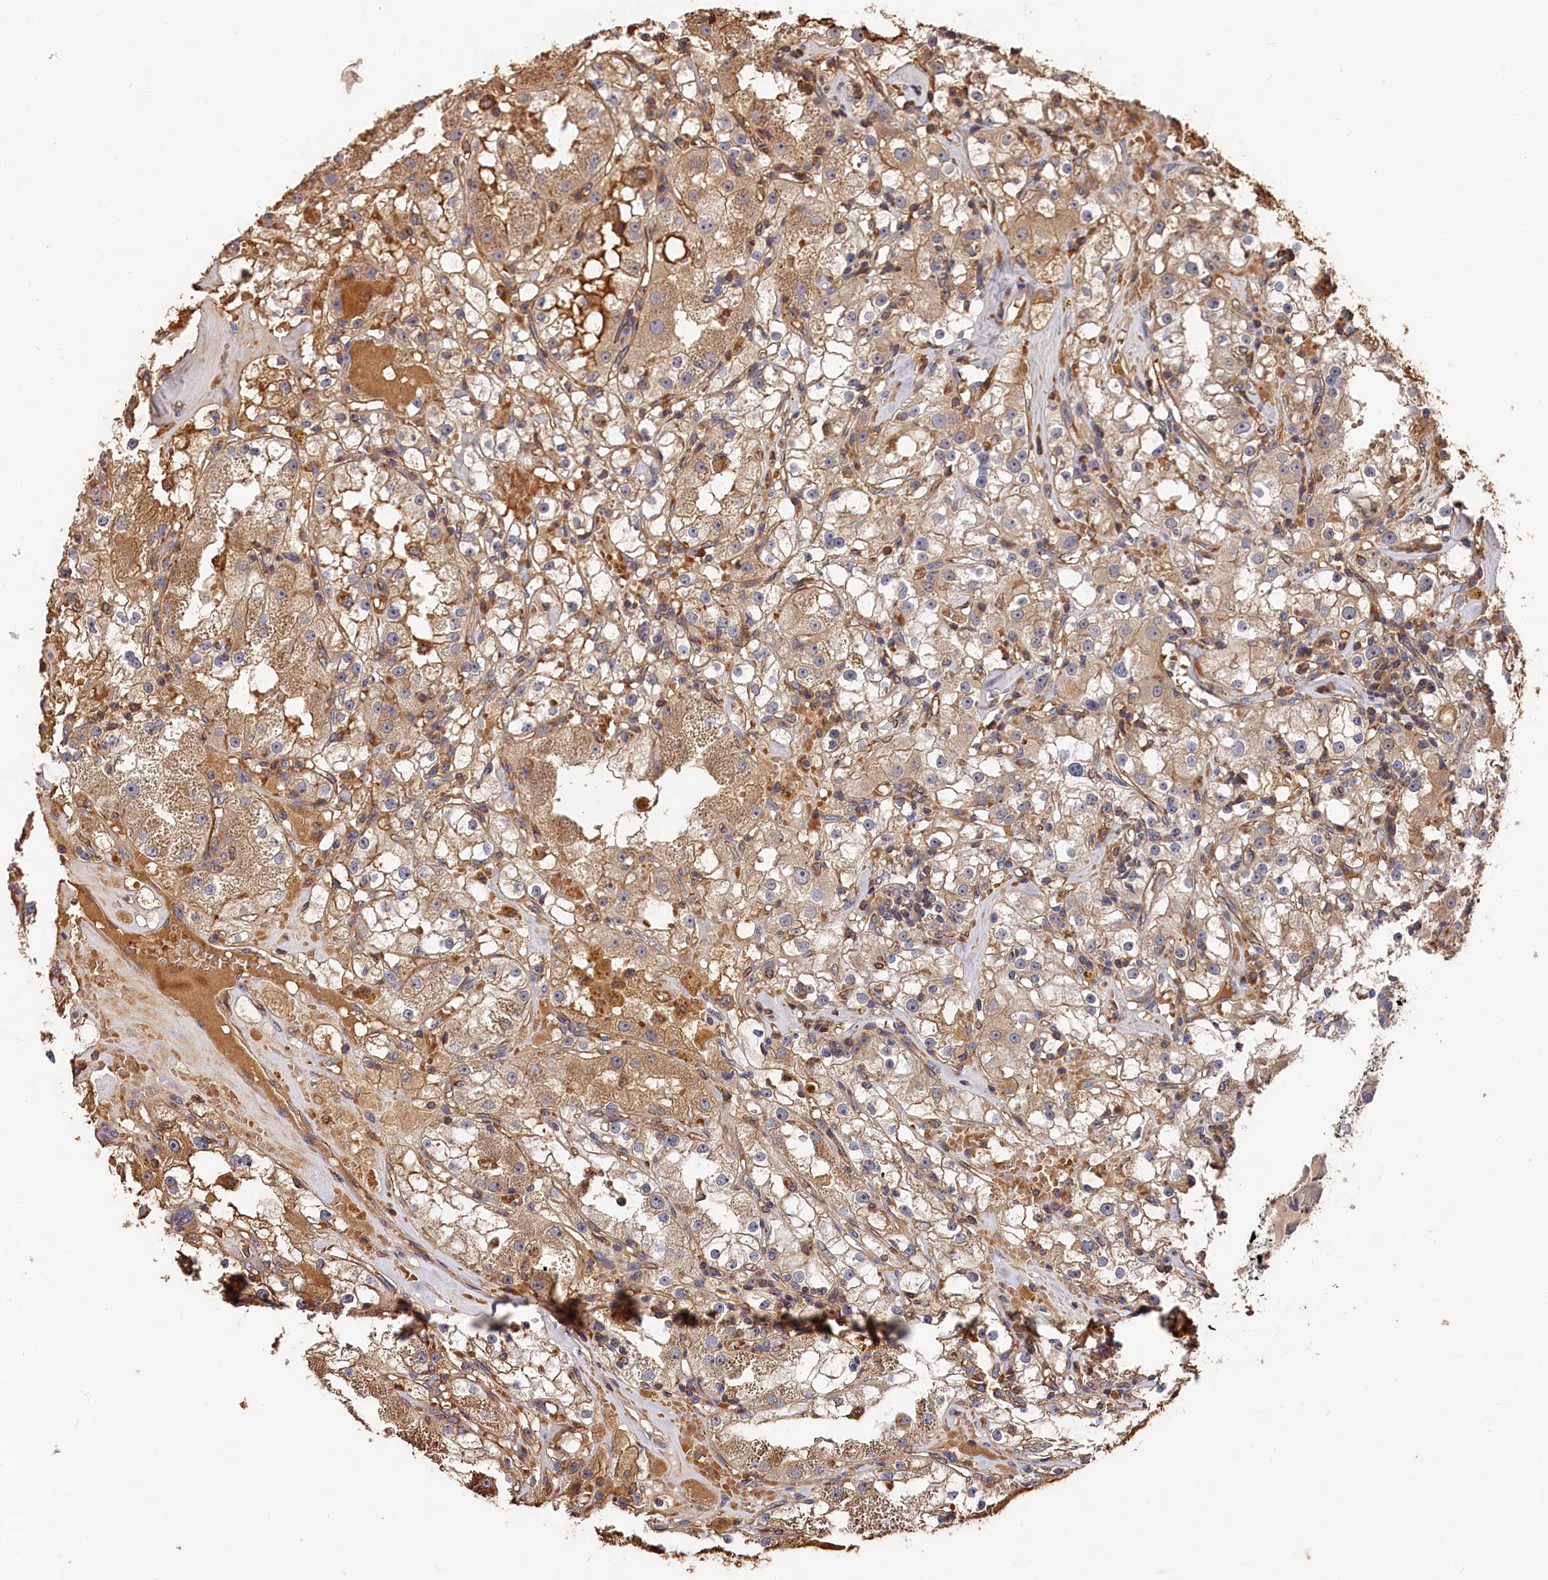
{"staining": {"intensity": "weak", "quantity": ">75%", "location": "cytoplasmic/membranous"}, "tissue": "renal cancer", "cell_type": "Tumor cells", "image_type": "cancer", "snomed": [{"axis": "morphology", "description": "Adenocarcinoma, NOS"}, {"axis": "topography", "description": "Kidney"}], "caption": "Immunohistochemistry micrograph of neoplastic tissue: renal cancer (adenocarcinoma) stained using immunohistochemistry displays low levels of weak protein expression localized specifically in the cytoplasmic/membranous of tumor cells, appearing as a cytoplasmic/membranous brown color.", "gene": "DHRS11", "patient": {"sex": "male", "age": 56}}